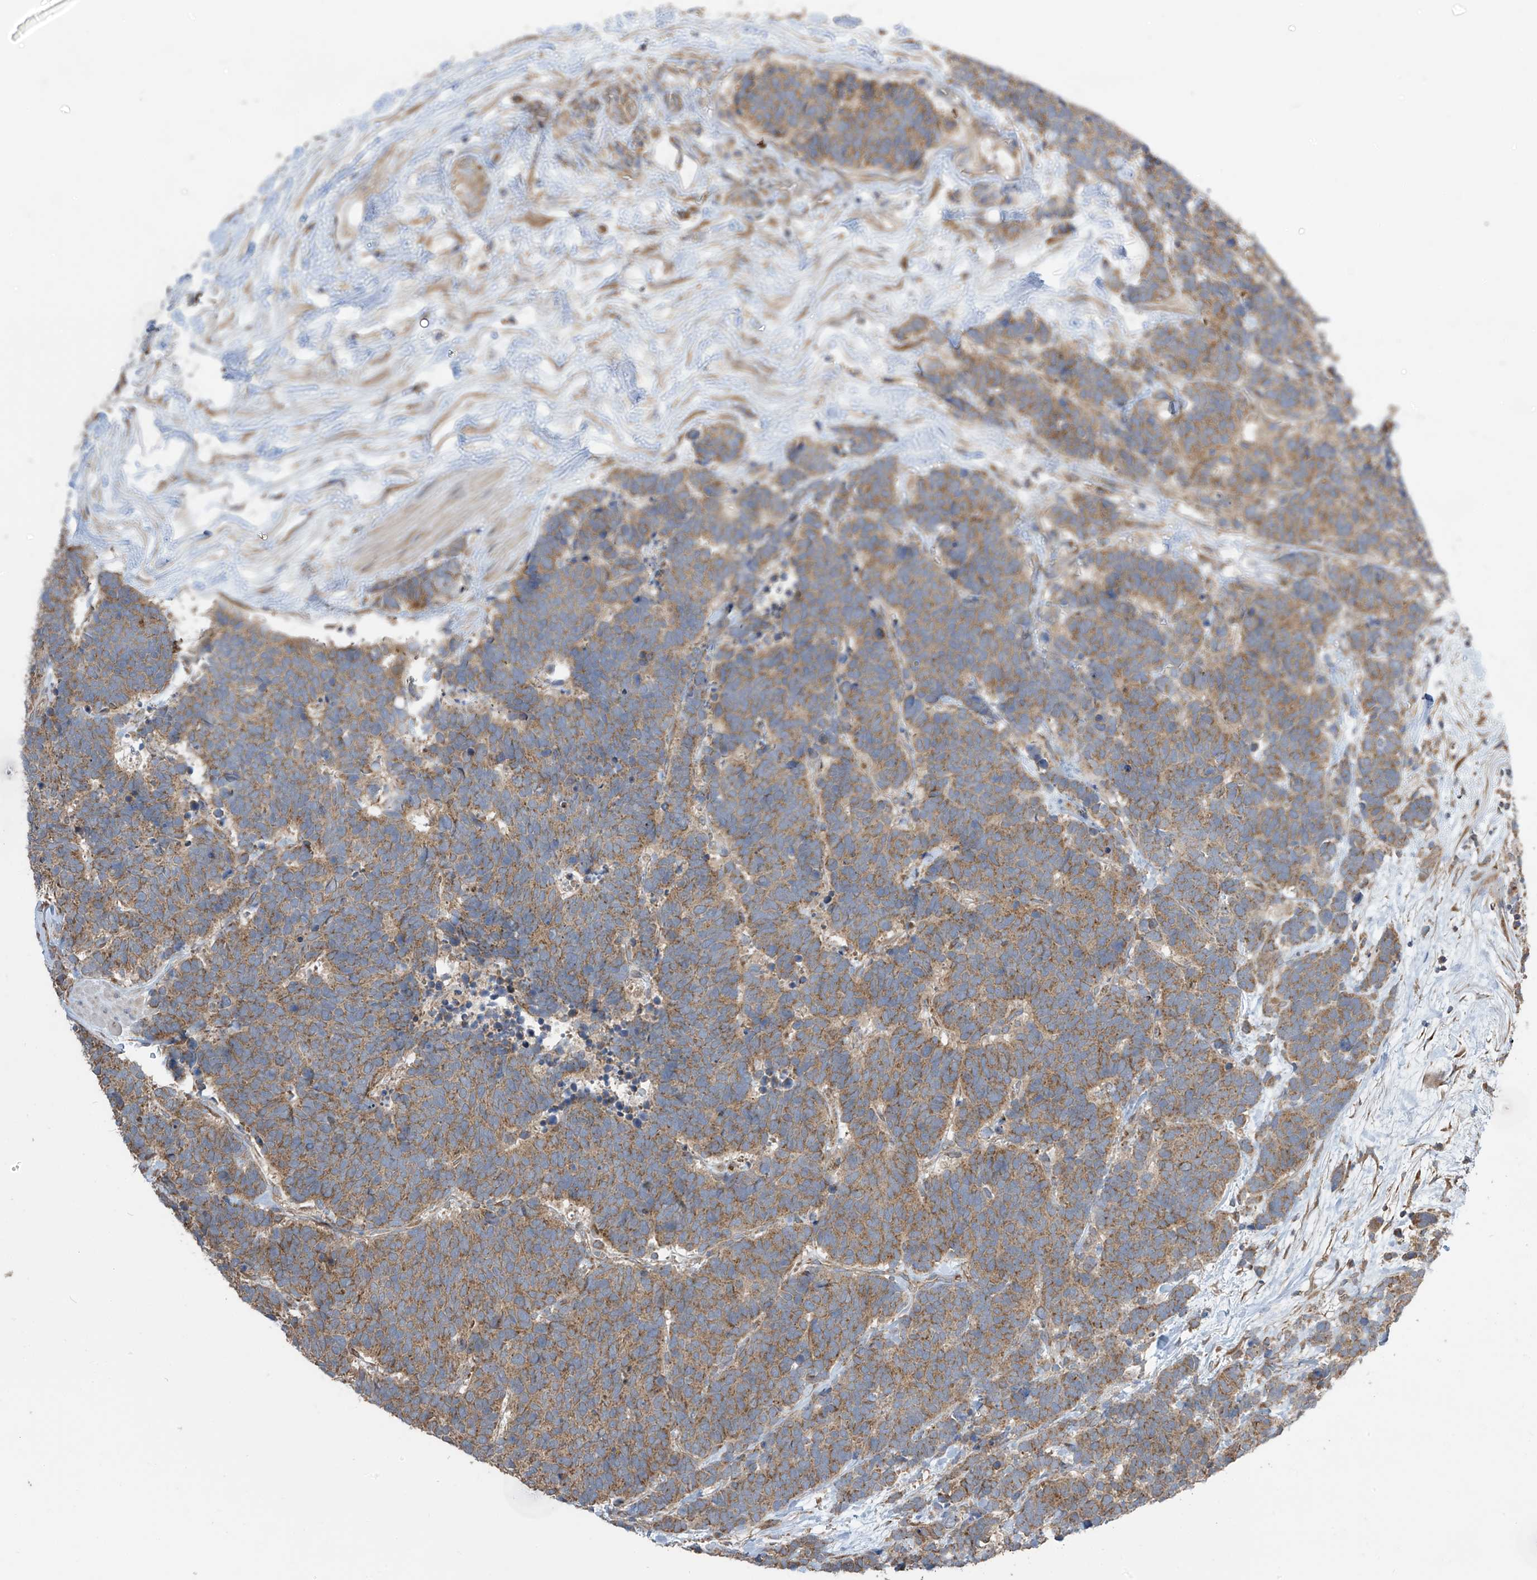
{"staining": {"intensity": "moderate", "quantity": ">75%", "location": "cytoplasmic/membranous"}, "tissue": "carcinoid", "cell_type": "Tumor cells", "image_type": "cancer", "snomed": [{"axis": "morphology", "description": "Carcinoma, NOS"}, {"axis": "morphology", "description": "Carcinoid, malignant, NOS"}, {"axis": "topography", "description": "Urinary bladder"}], "caption": "Tumor cells reveal medium levels of moderate cytoplasmic/membranous expression in about >75% of cells in human malignant carcinoid. (Stains: DAB (3,3'-diaminobenzidine) in brown, nuclei in blue, Microscopy: brightfield microscopy at high magnification).", "gene": "PNPT1", "patient": {"sex": "male", "age": 57}}